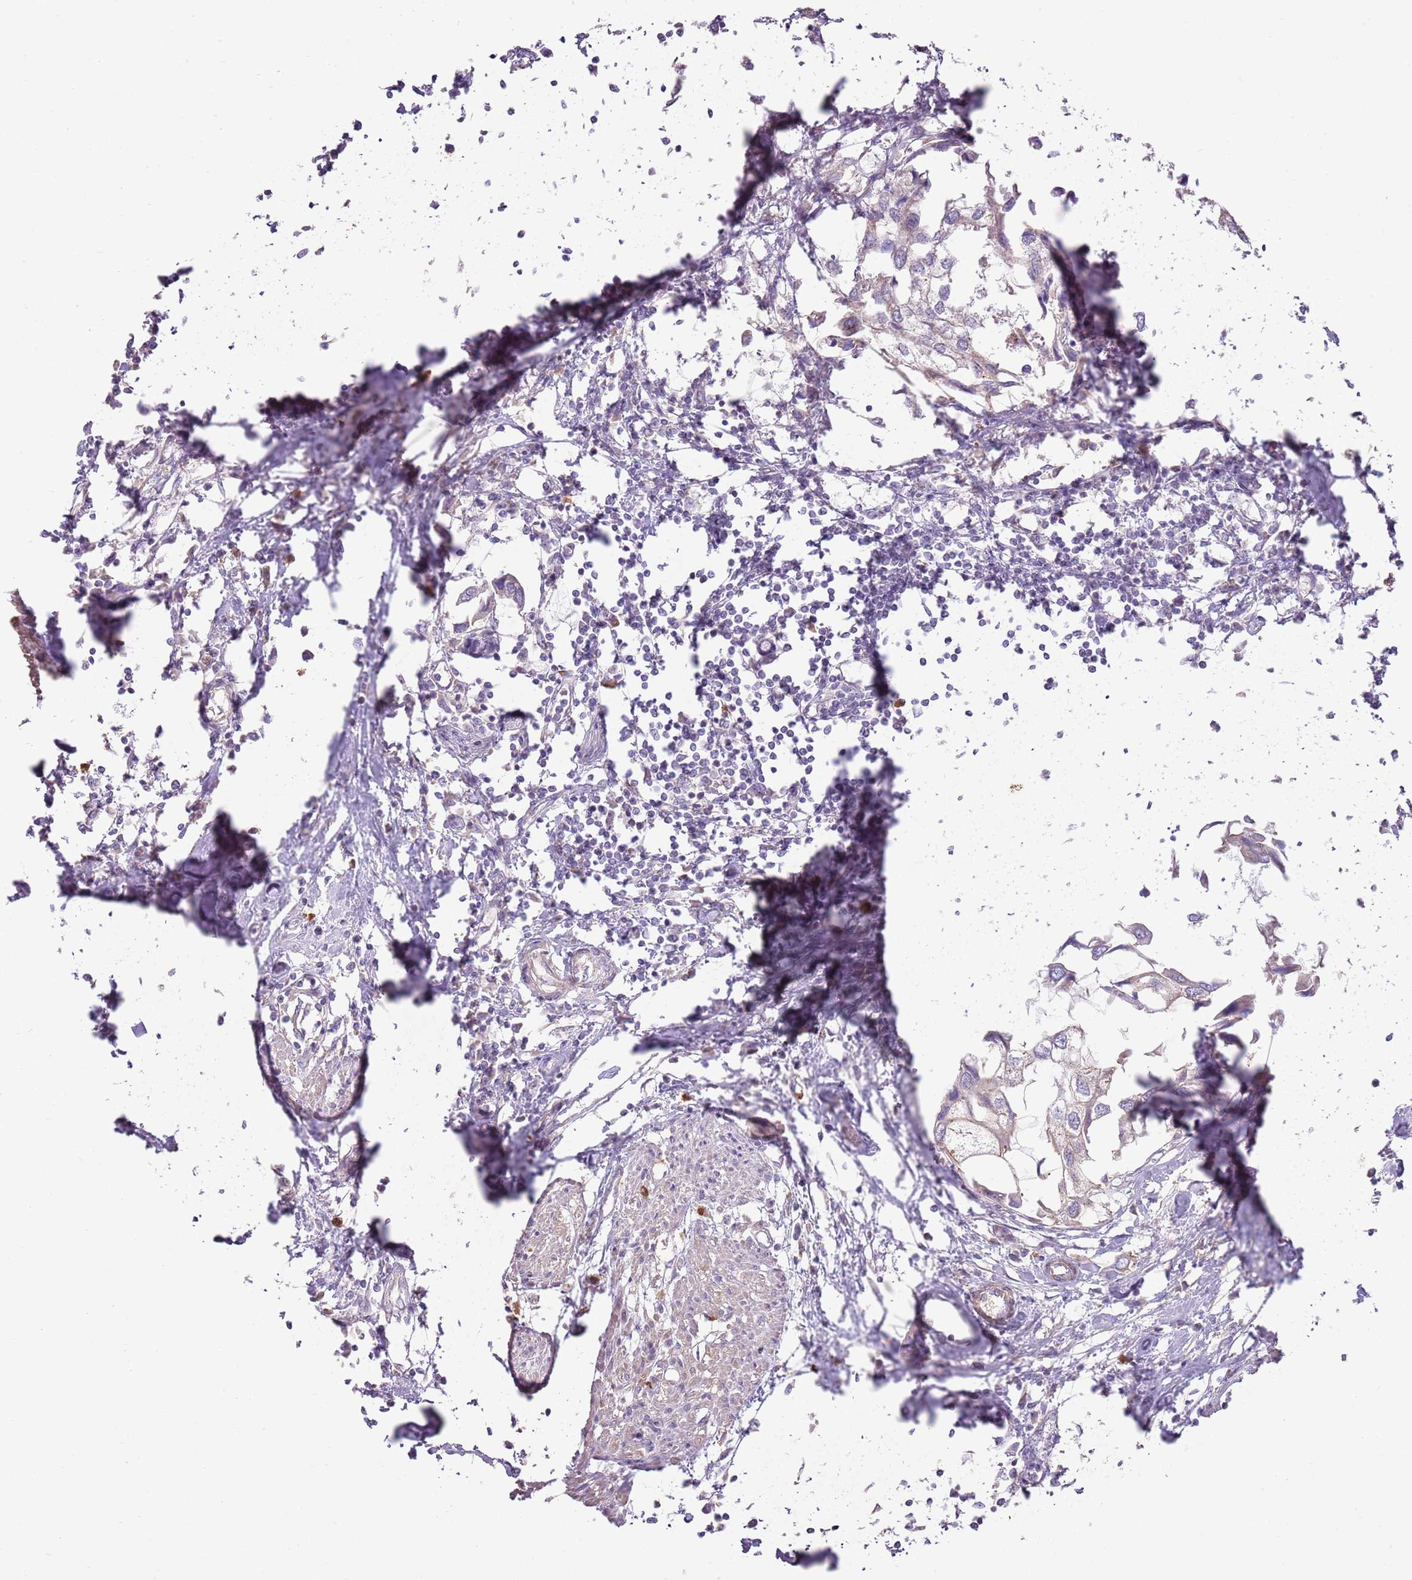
{"staining": {"intensity": "negative", "quantity": "none", "location": "none"}, "tissue": "urothelial cancer", "cell_type": "Tumor cells", "image_type": "cancer", "snomed": [{"axis": "morphology", "description": "Urothelial carcinoma, High grade"}, {"axis": "topography", "description": "Urinary bladder"}], "caption": "An immunohistochemistry photomicrograph of urothelial cancer is shown. There is no staining in tumor cells of urothelial cancer. (Brightfield microscopy of DAB (3,3'-diaminobenzidine) IHC at high magnification).", "gene": "SPATA31D1", "patient": {"sex": "male", "age": 64}}